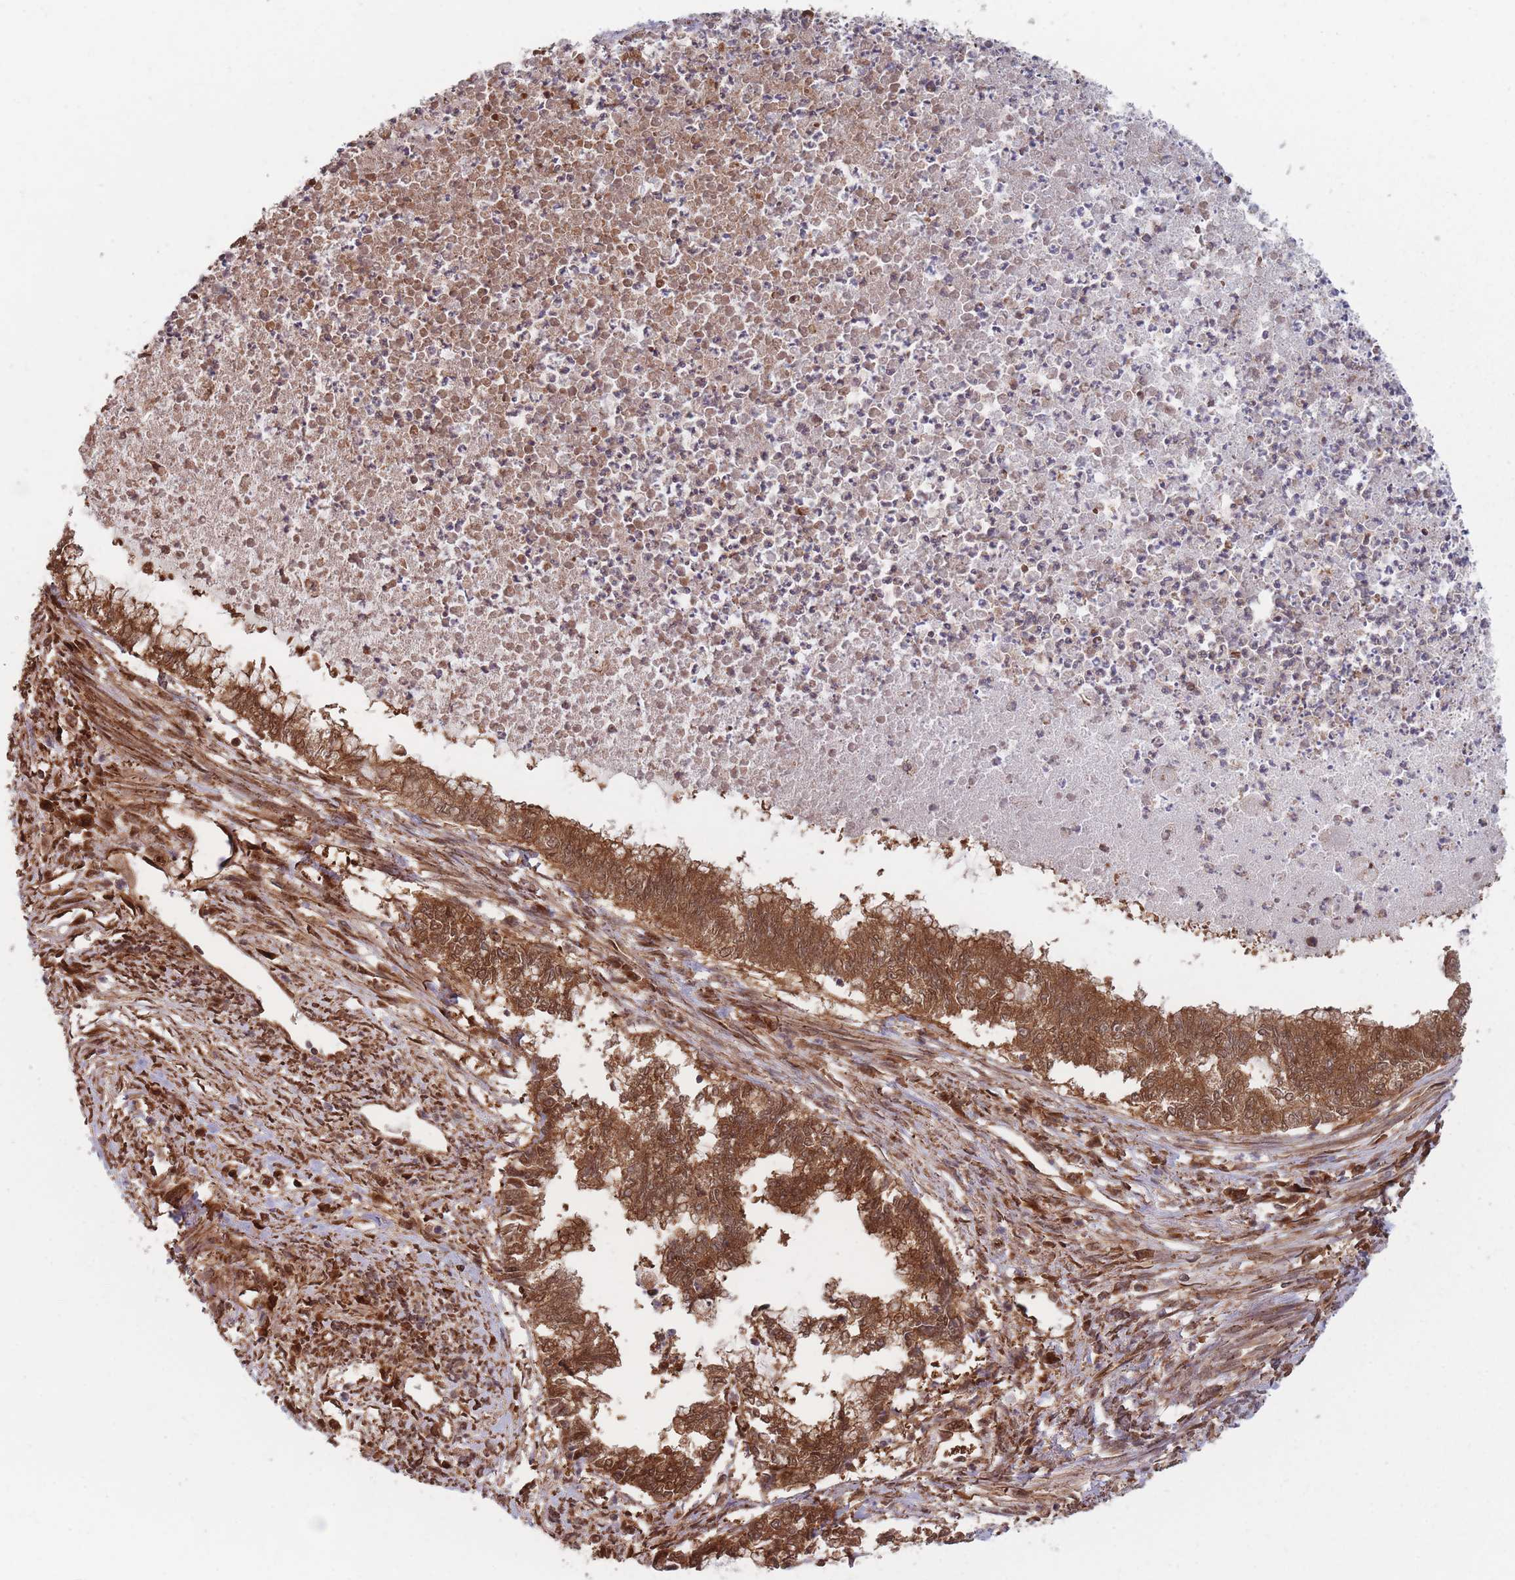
{"staining": {"intensity": "strong", "quantity": ">75%", "location": "cytoplasmic/membranous,nuclear"}, "tissue": "endometrial cancer", "cell_type": "Tumor cells", "image_type": "cancer", "snomed": [{"axis": "morphology", "description": "Adenocarcinoma, NOS"}, {"axis": "topography", "description": "Endometrium"}], "caption": "Strong cytoplasmic/membranous and nuclear positivity for a protein is appreciated in approximately >75% of tumor cells of endometrial adenocarcinoma using immunohistochemistry.", "gene": "PODXL2", "patient": {"sex": "female", "age": 79}}